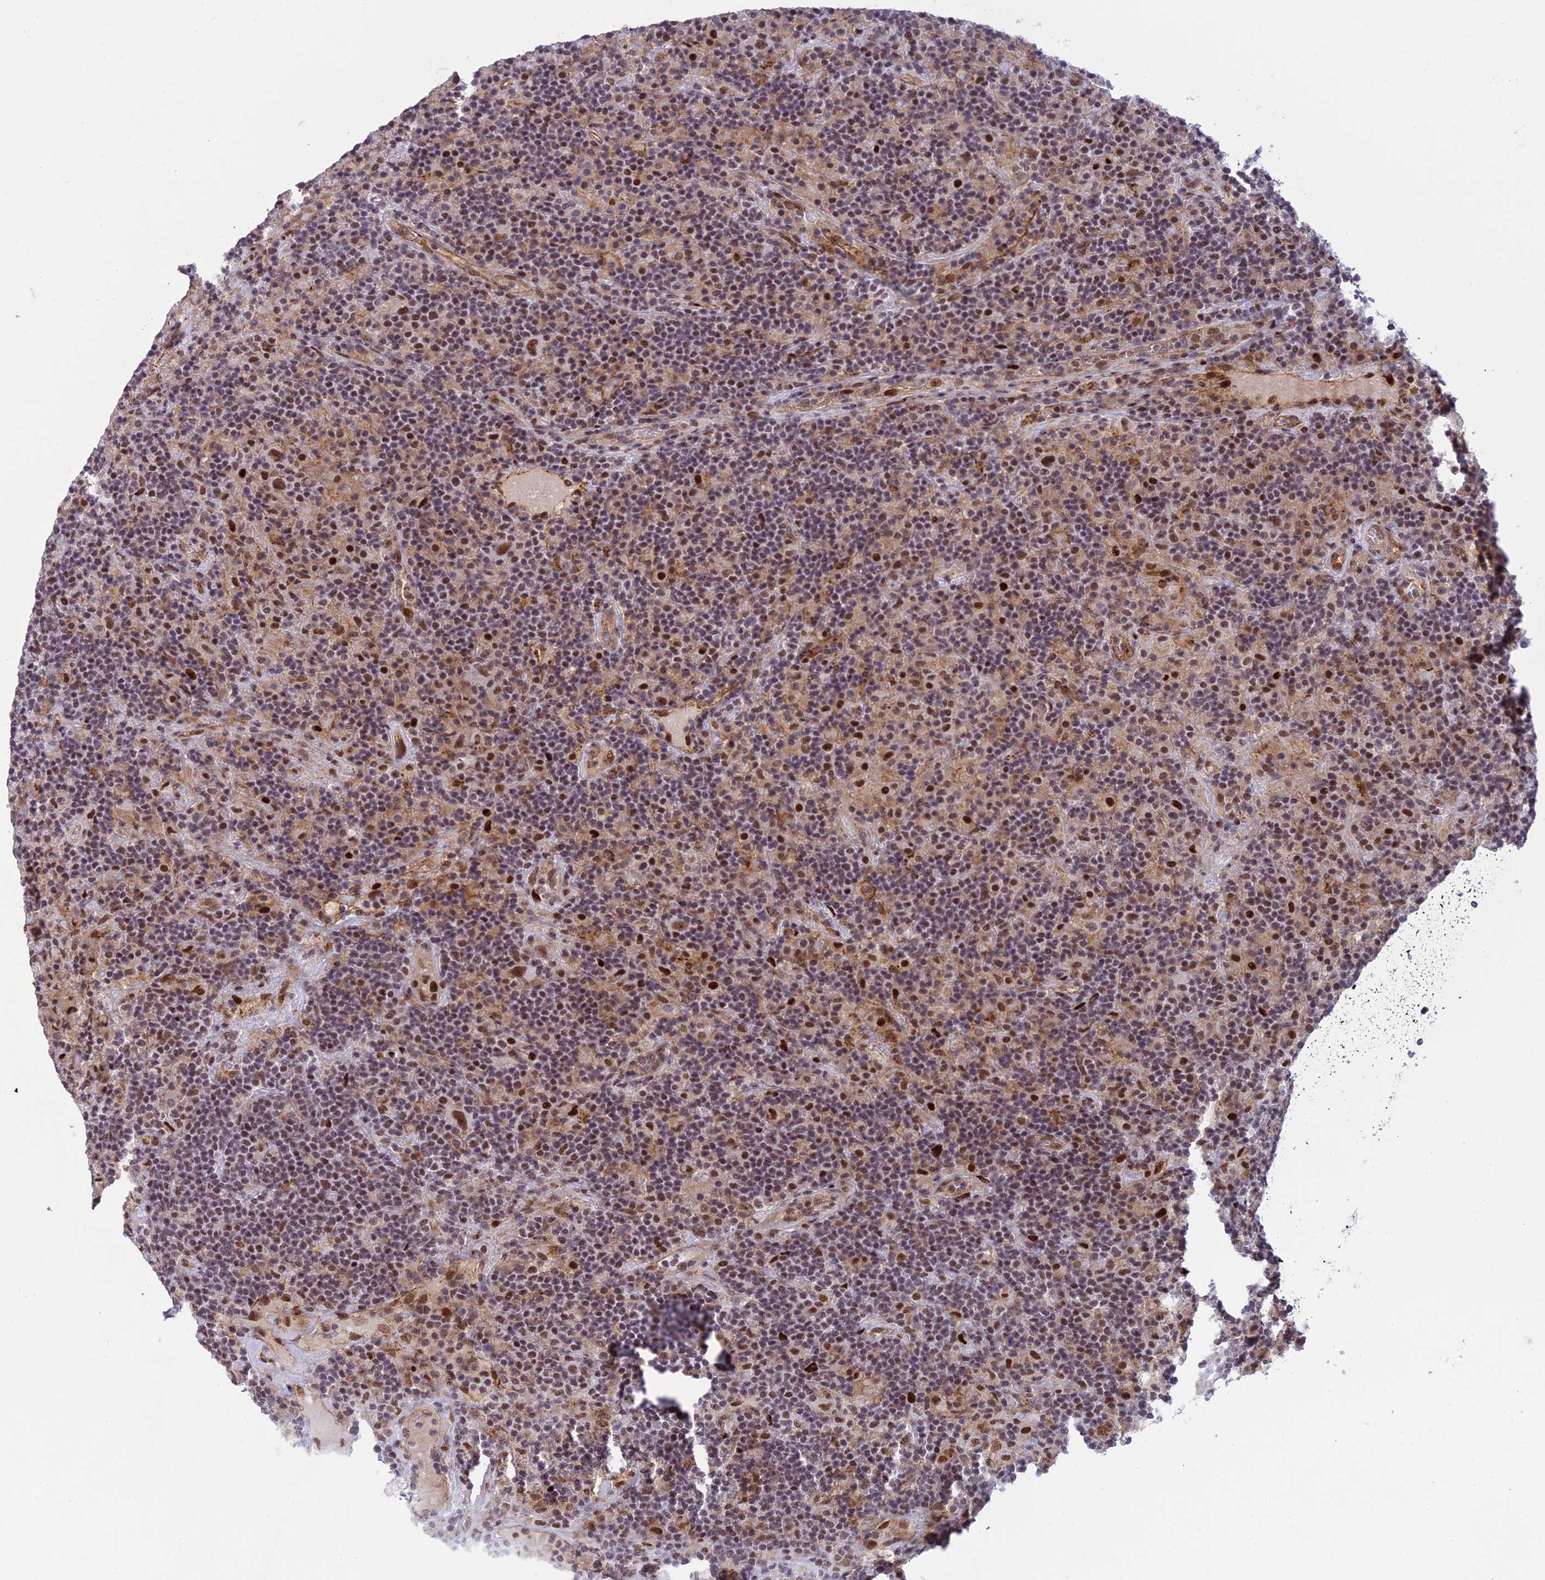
{"staining": {"intensity": "moderate", "quantity": ">75%", "location": "nuclear"}, "tissue": "lymphoma", "cell_type": "Tumor cells", "image_type": "cancer", "snomed": [{"axis": "morphology", "description": "Hodgkin's disease, NOS"}, {"axis": "topography", "description": "Lymph node"}], "caption": "Hodgkin's disease was stained to show a protein in brown. There is medium levels of moderate nuclear expression in approximately >75% of tumor cells.", "gene": "RANBP3", "patient": {"sex": "male", "age": 70}}